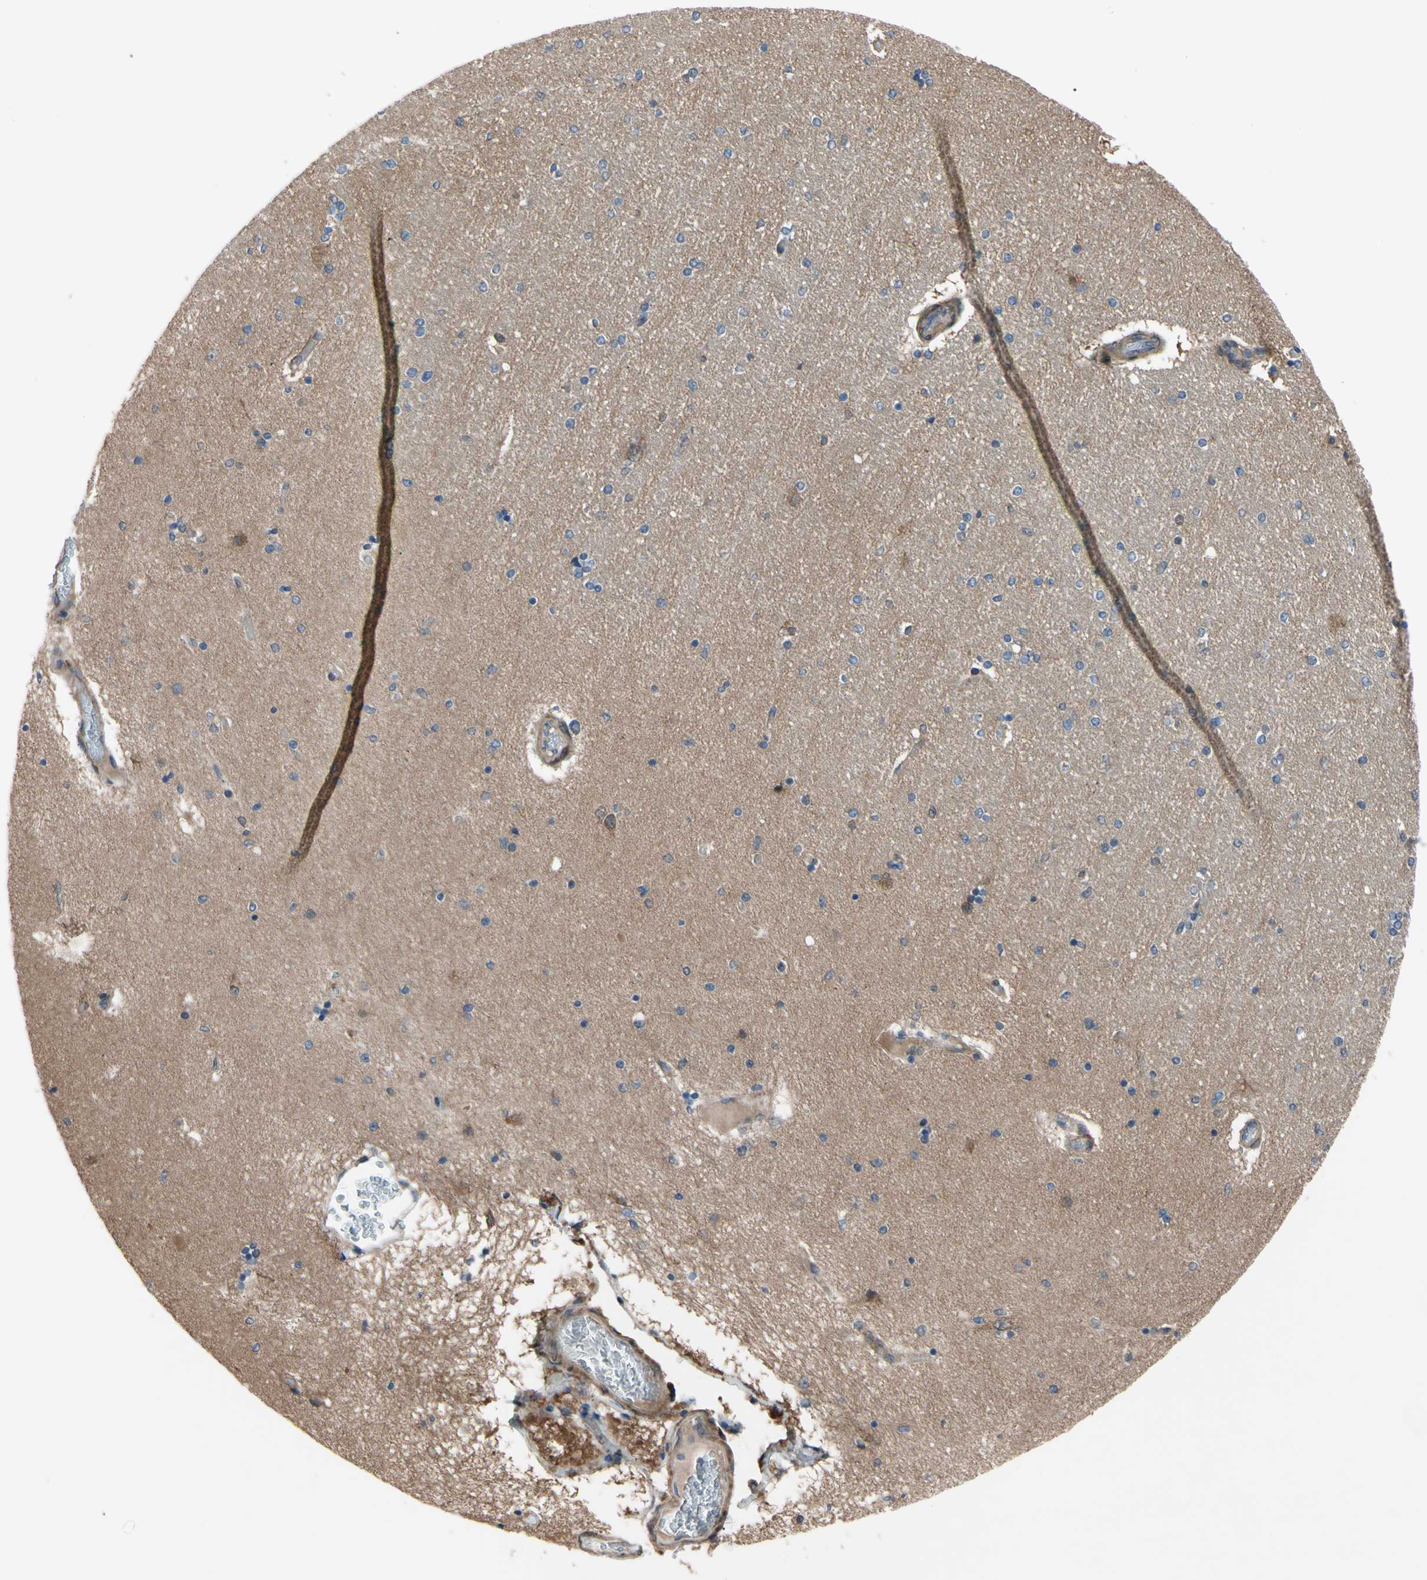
{"staining": {"intensity": "moderate", "quantity": "25%-75%", "location": "cytoplasmic/membranous"}, "tissue": "hippocampus", "cell_type": "Glial cells", "image_type": "normal", "snomed": [{"axis": "morphology", "description": "Normal tissue, NOS"}, {"axis": "topography", "description": "Hippocampus"}], "caption": "Hippocampus stained with DAB IHC displays medium levels of moderate cytoplasmic/membranous staining in approximately 25%-75% of glial cells. (DAB IHC, brown staining for protein, blue staining for nuclei).", "gene": "SVIL", "patient": {"sex": "female", "age": 54}}